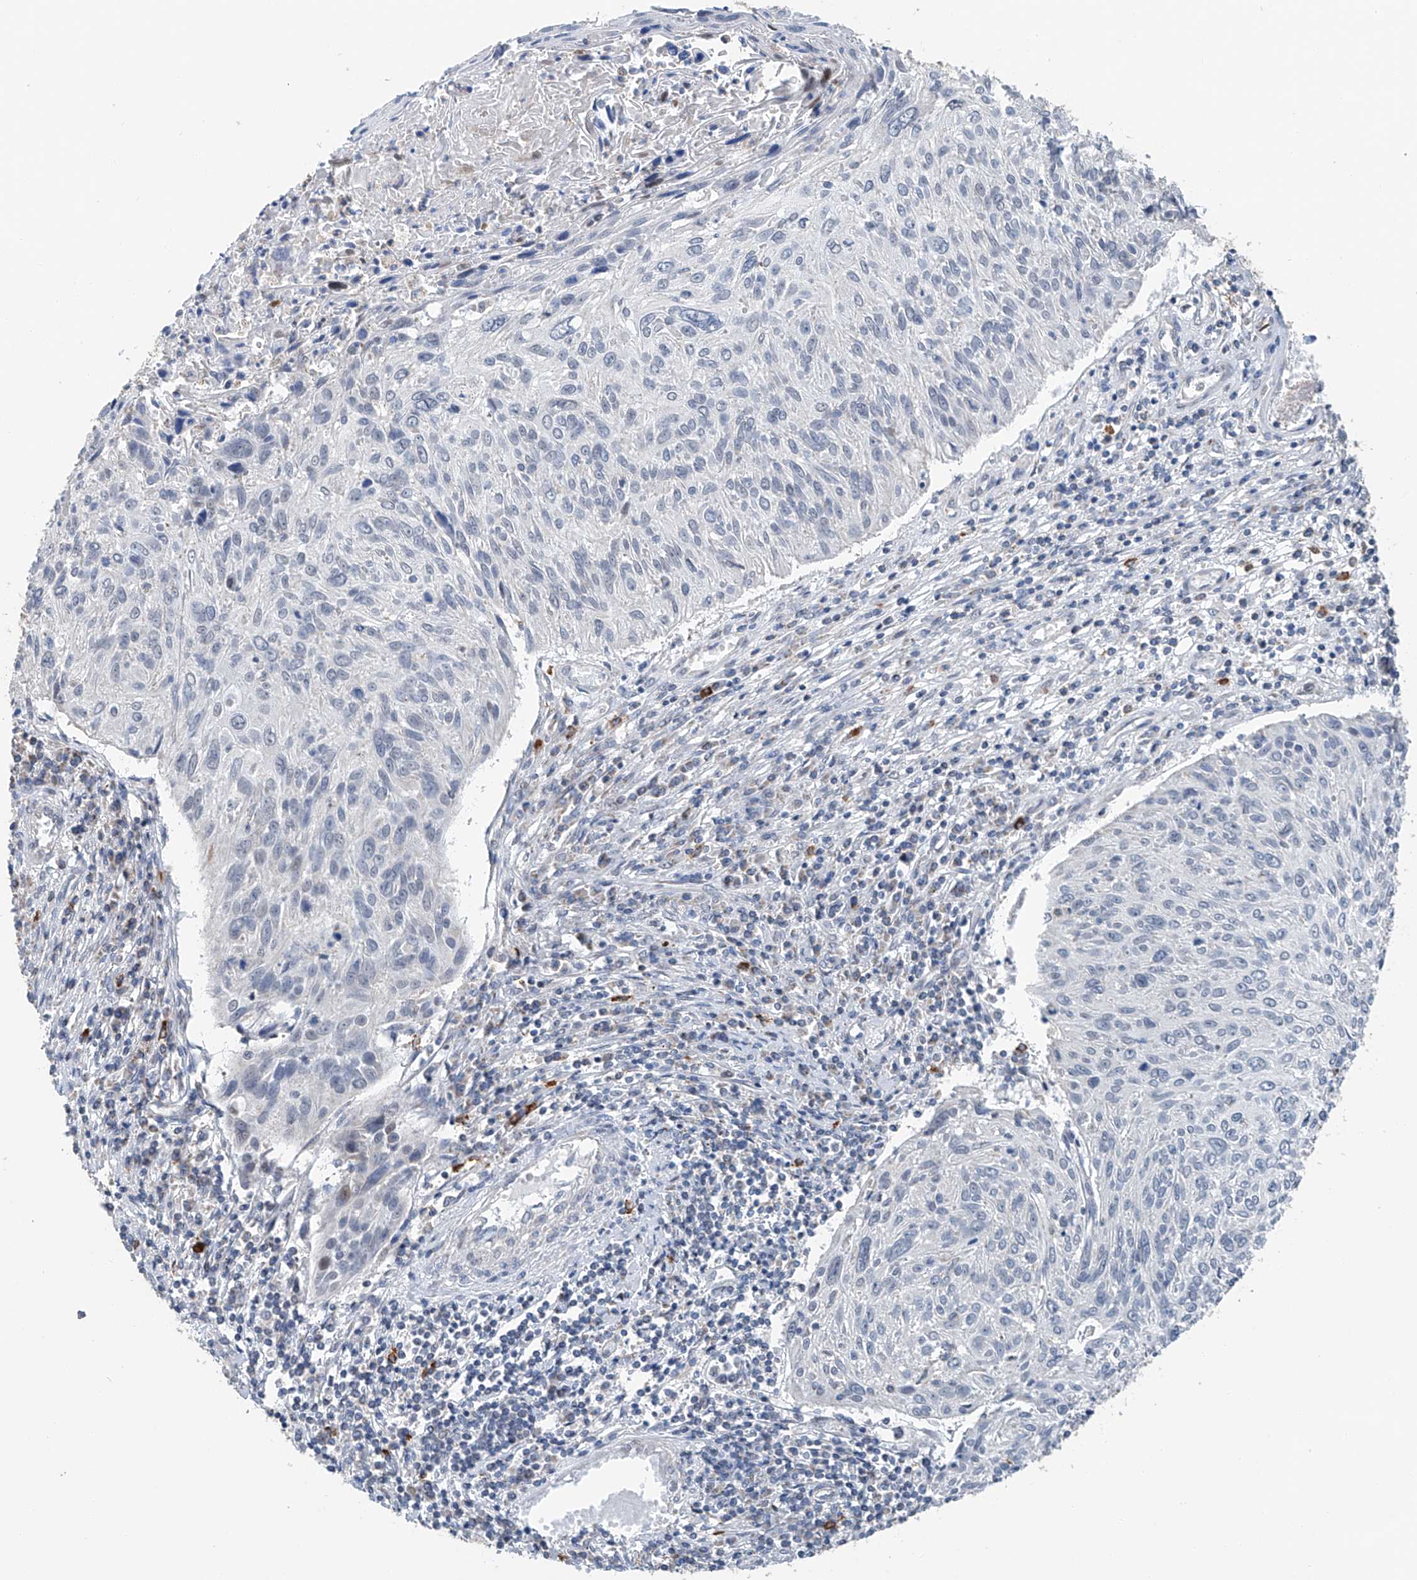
{"staining": {"intensity": "negative", "quantity": "none", "location": "none"}, "tissue": "cervical cancer", "cell_type": "Tumor cells", "image_type": "cancer", "snomed": [{"axis": "morphology", "description": "Squamous cell carcinoma, NOS"}, {"axis": "topography", "description": "Cervix"}], "caption": "The micrograph shows no staining of tumor cells in squamous cell carcinoma (cervical).", "gene": "KLF15", "patient": {"sex": "female", "age": 51}}